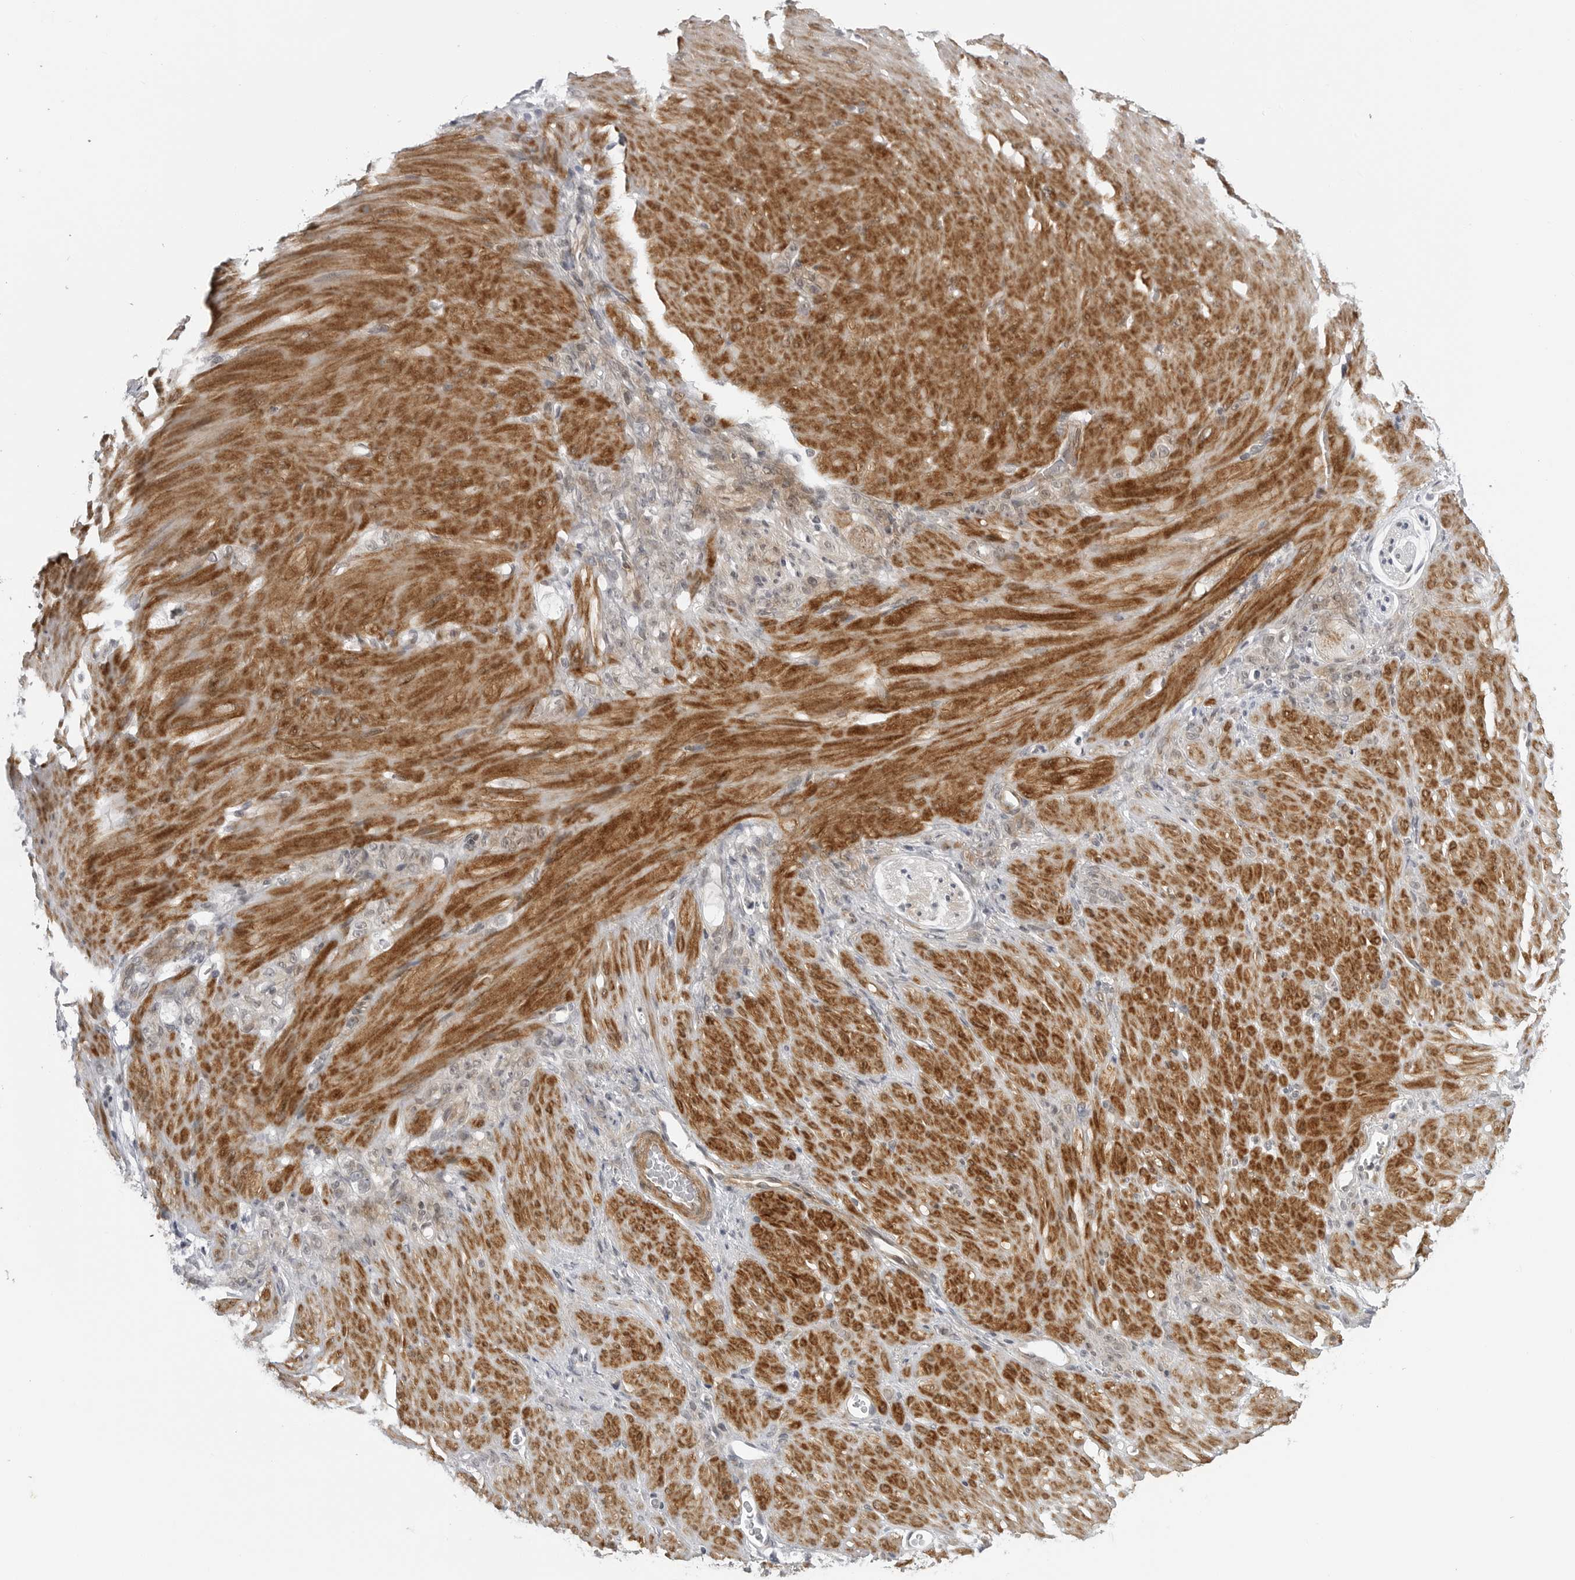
{"staining": {"intensity": "weak", "quantity": "<25%", "location": "cytoplasmic/membranous"}, "tissue": "stomach cancer", "cell_type": "Tumor cells", "image_type": "cancer", "snomed": [{"axis": "morphology", "description": "Normal tissue, NOS"}, {"axis": "morphology", "description": "Adenocarcinoma, NOS"}, {"axis": "topography", "description": "Stomach"}], "caption": "Human stomach cancer (adenocarcinoma) stained for a protein using immunohistochemistry displays no staining in tumor cells.", "gene": "ADAMTS5", "patient": {"sex": "male", "age": 82}}